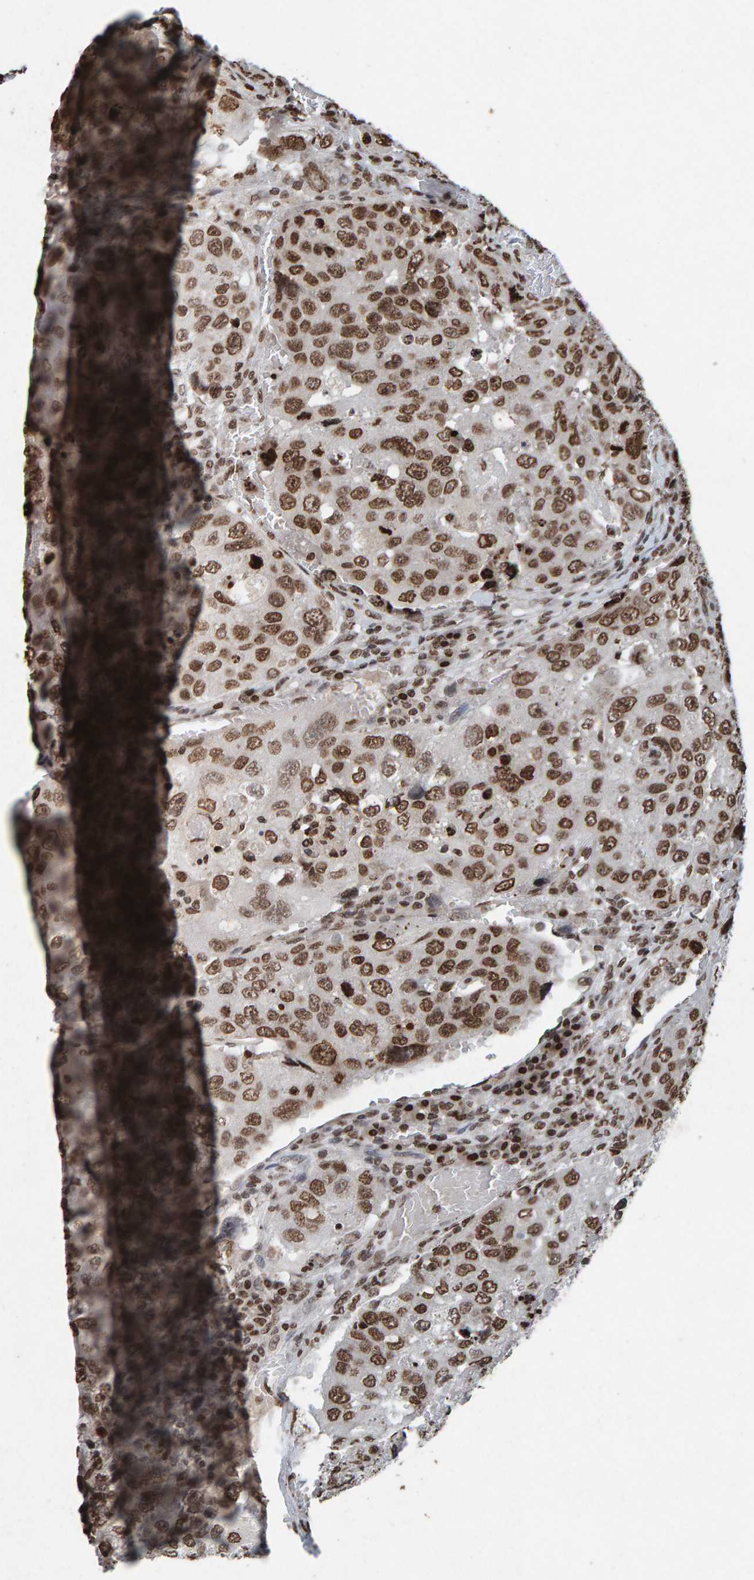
{"staining": {"intensity": "strong", "quantity": ">75%", "location": "nuclear"}, "tissue": "urothelial cancer", "cell_type": "Tumor cells", "image_type": "cancer", "snomed": [{"axis": "morphology", "description": "Urothelial carcinoma, High grade"}, {"axis": "topography", "description": "Lymph node"}, {"axis": "topography", "description": "Urinary bladder"}], "caption": "IHC (DAB) staining of high-grade urothelial carcinoma displays strong nuclear protein positivity in about >75% of tumor cells.", "gene": "H2AZ1", "patient": {"sex": "male", "age": 51}}